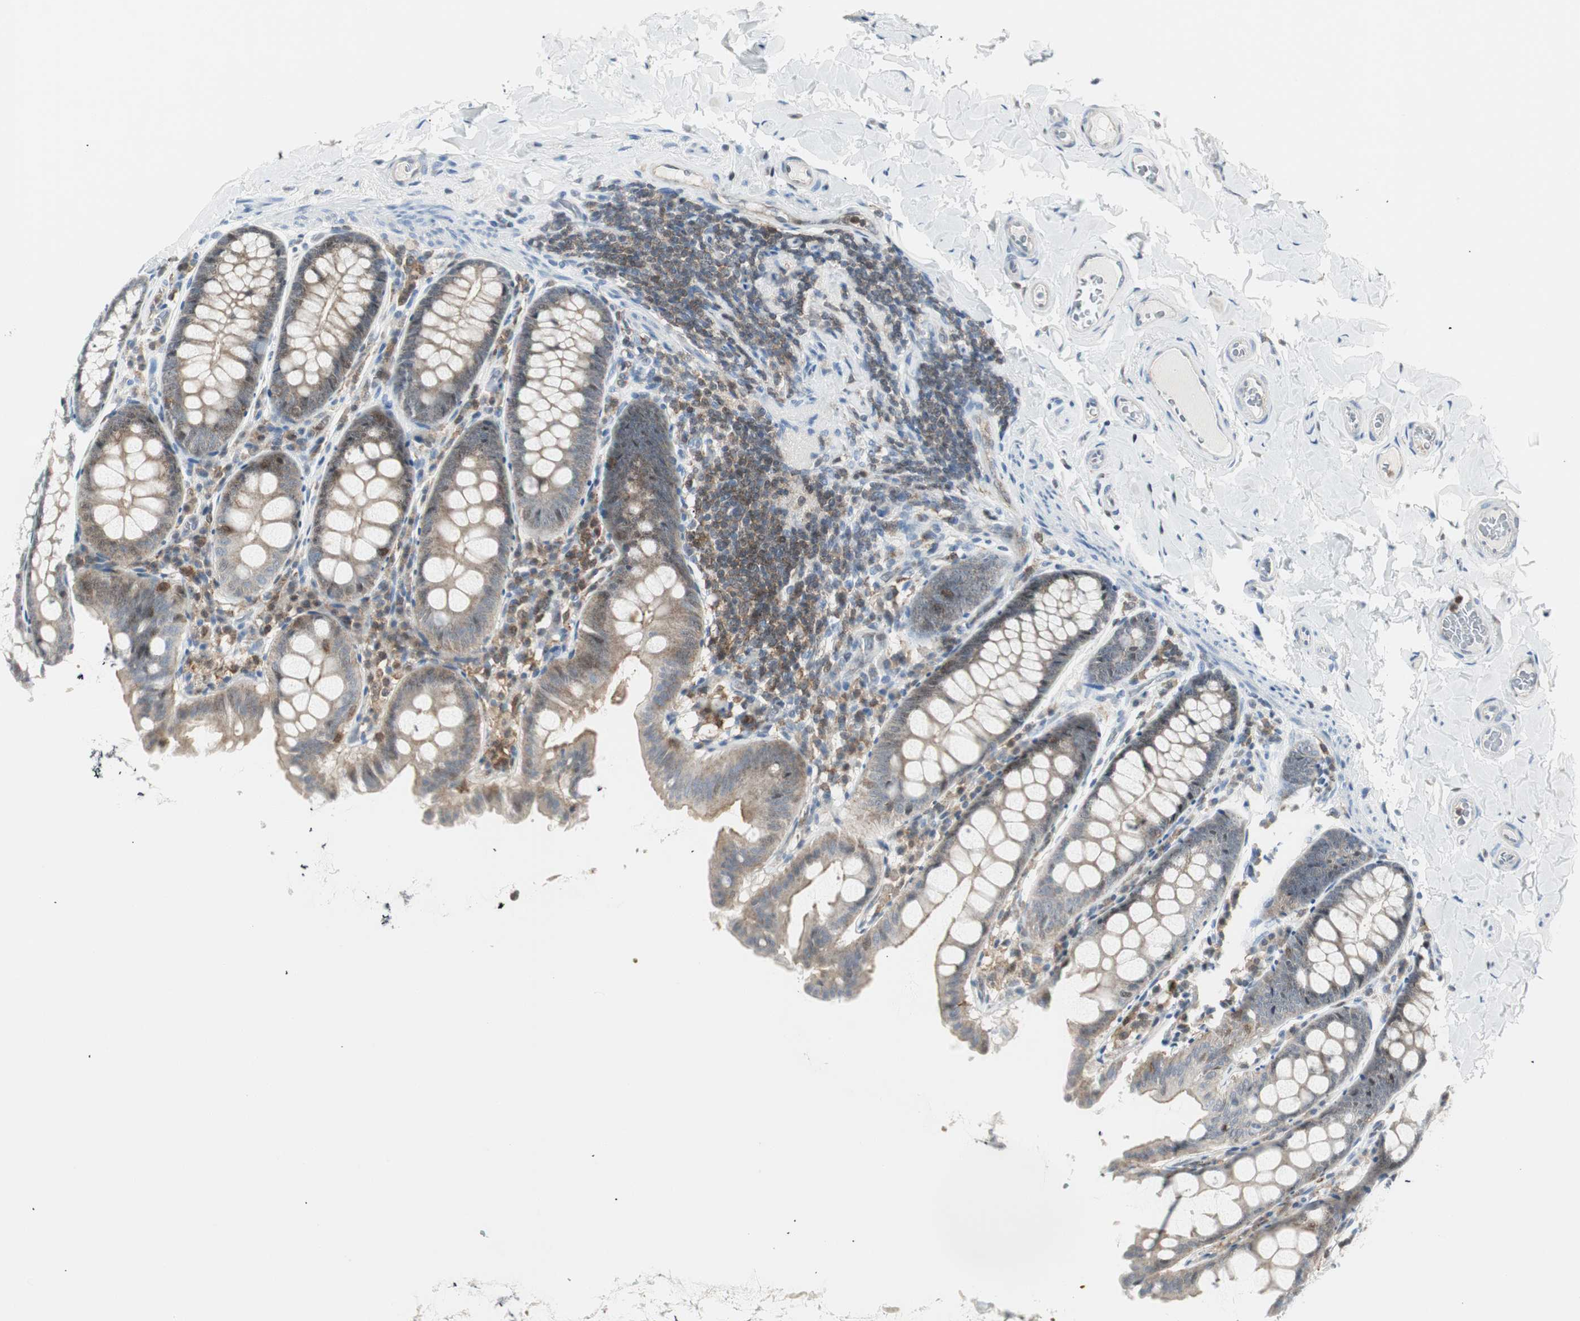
{"staining": {"intensity": "weak", "quantity": "25%-75%", "location": "cytoplasmic/membranous"}, "tissue": "colon", "cell_type": "Endothelial cells", "image_type": "normal", "snomed": [{"axis": "morphology", "description": "Normal tissue, NOS"}, {"axis": "topography", "description": "Colon"}], "caption": "This histopathology image reveals benign colon stained with IHC to label a protein in brown. The cytoplasmic/membranous of endothelial cells show weak positivity for the protein. Nuclei are counter-stained blue.", "gene": "PPP1CA", "patient": {"sex": "female", "age": 61}}